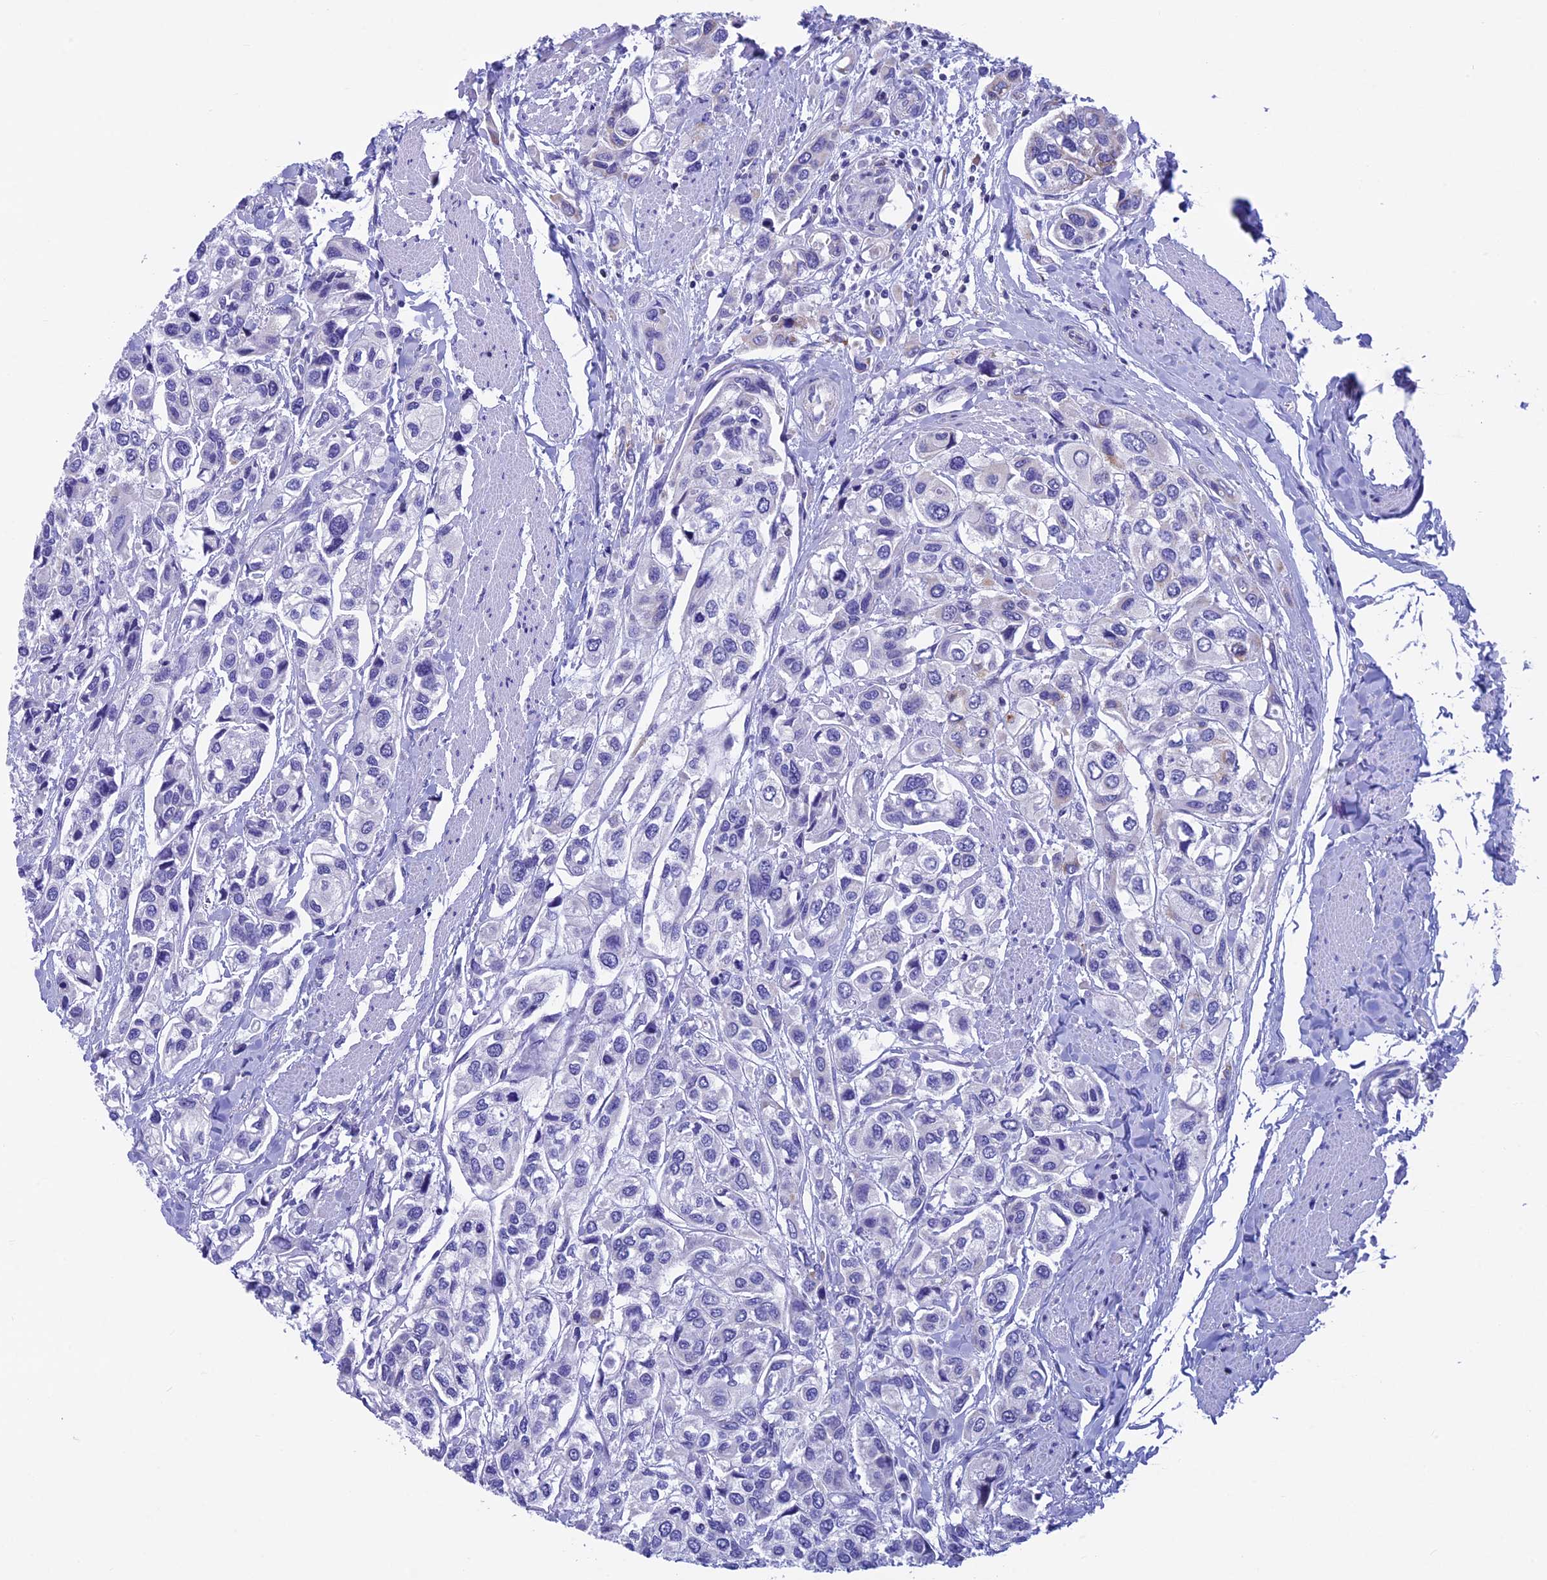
{"staining": {"intensity": "negative", "quantity": "none", "location": "none"}, "tissue": "urothelial cancer", "cell_type": "Tumor cells", "image_type": "cancer", "snomed": [{"axis": "morphology", "description": "Urothelial carcinoma, High grade"}, {"axis": "topography", "description": "Urinary bladder"}], "caption": "This is an immunohistochemistry micrograph of urothelial carcinoma (high-grade). There is no staining in tumor cells.", "gene": "SLC8B1", "patient": {"sex": "male", "age": 67}}